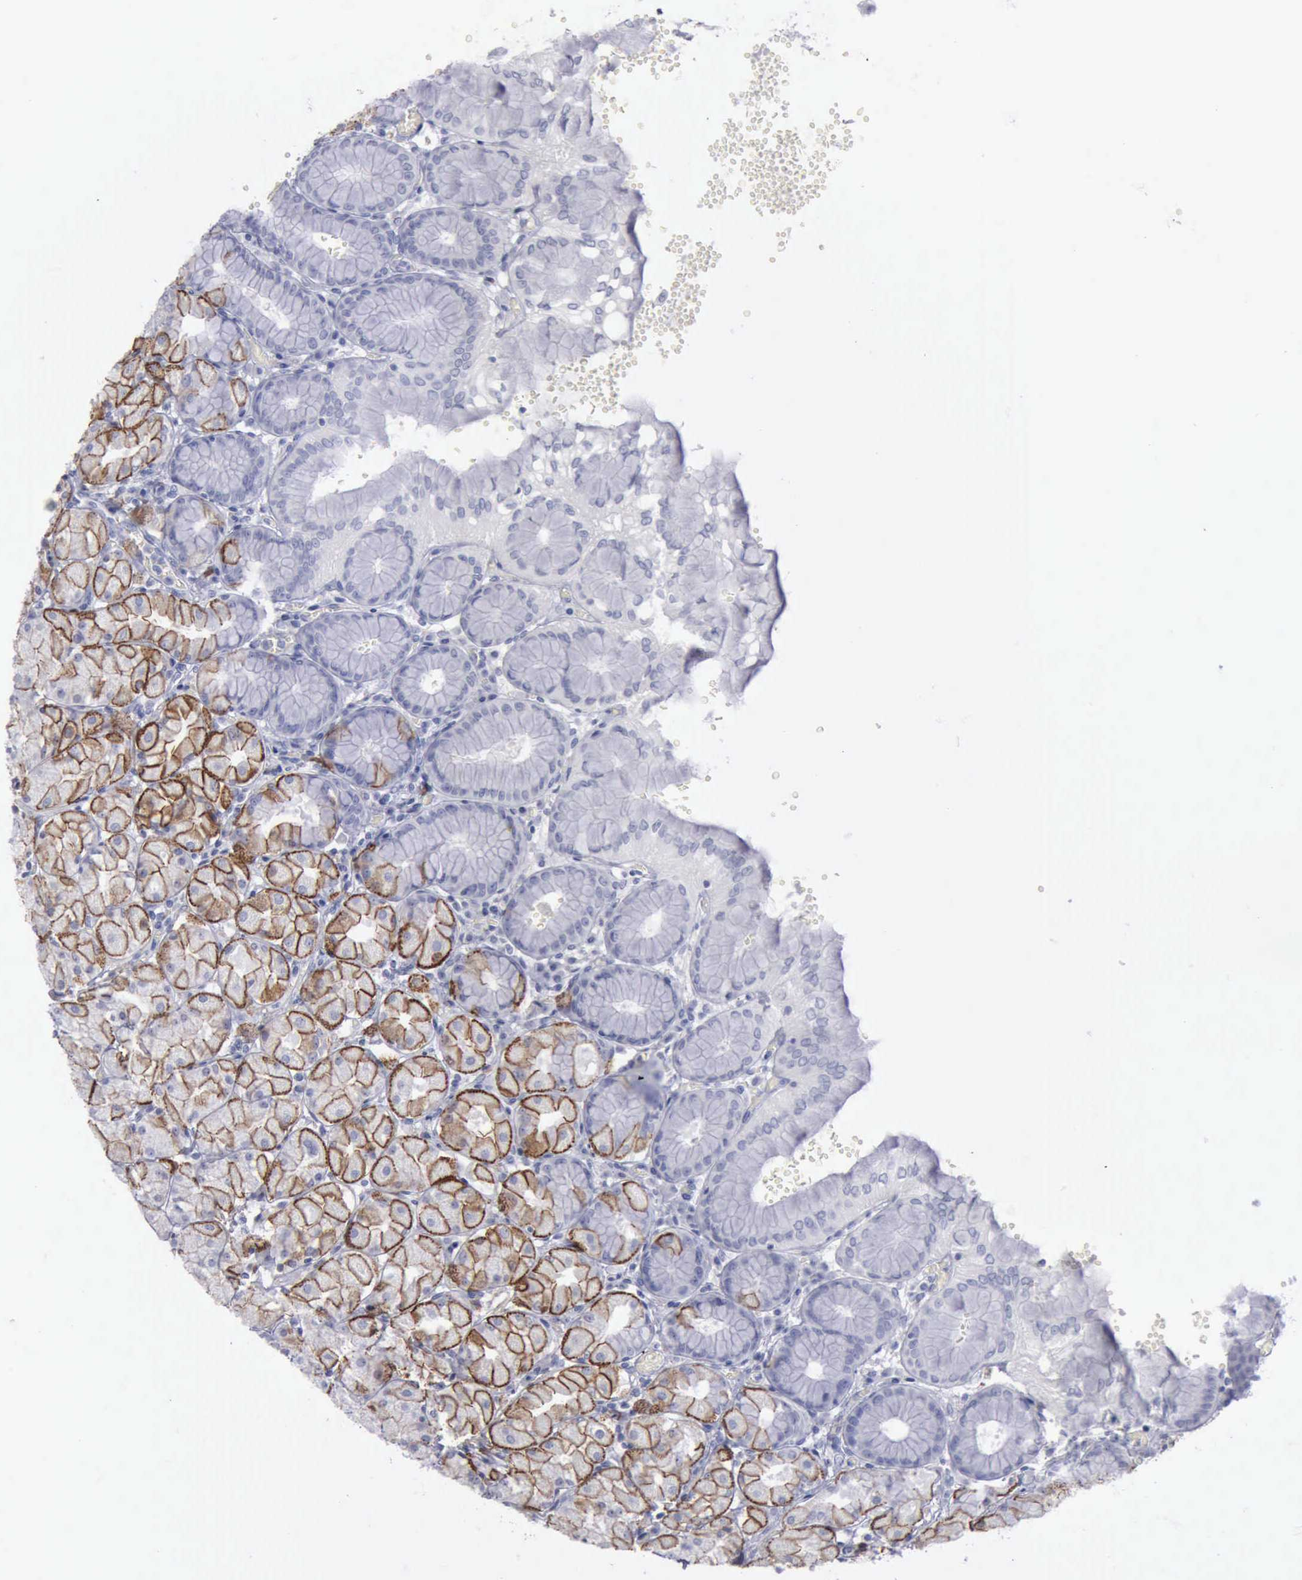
{"staining": {"intensity": "strong", "quantity": "25%-75%", "location": "cytoplasmic/membranous"}, "tissue": "stomach", "cell_type": "Glandular cells", "image_type": "normal", "snomed": [{"axis": "morphology", "description": "Normal tissue, NOS"}, {"axis": "topography", "description": "Stomach, upper"}, {"axis": "topography", "description": "Stomach"}], "caption": "Protein expression analysis of benign human stomach reveals strong cytoplasmic/membranous expression in about 25%-75% of glandular cells. (DAB (3,3'-diaminobenzidine) IHC, brown staining for protein, blue staining for nuclei).", "gene": "CDH2", "patient": {"sex": "male", "age": 76}}